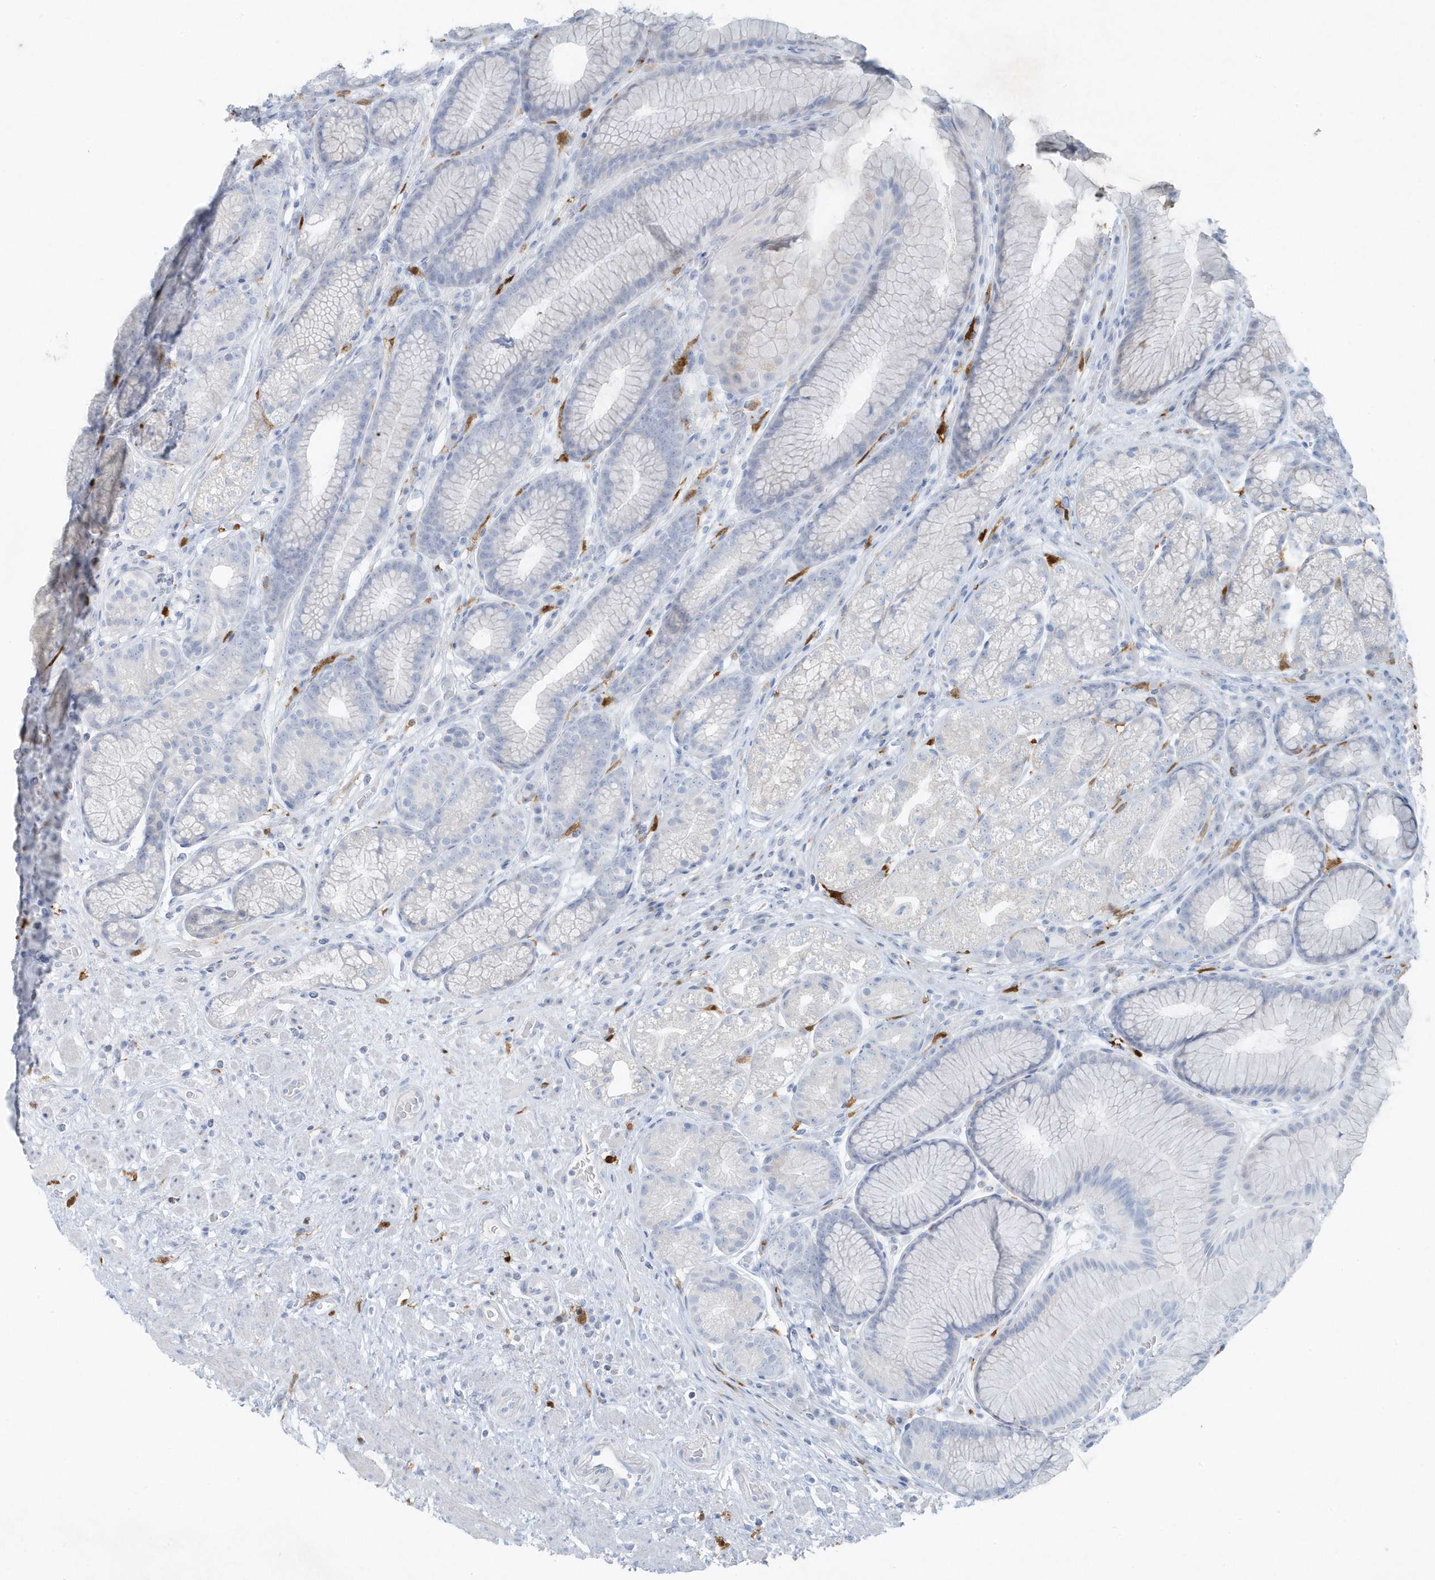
{"staining": {"intensity": "negative", "quantity": "none", "location": "none"}, "tissue": "stomach", "cell_type": "Glandular cells", "image_type": "normal", "snomed": [{"axis": "morphology", "description": "Normal tissue, NOS"}, {"axis": "topography", "description": "Stomach"}], "caption": "DAB immunohistochemical staining of benign stomach demonstrates no significant expression in glandular cells. (Stains: DAB (3,3'-diaminobenzidine) immunohistochemistry with hematoxylin counter stain, Microscopy: brightfield microscopy at high magnification).", "gene": "FAM98A", "patient": {"sex": "male", "age": 57}}